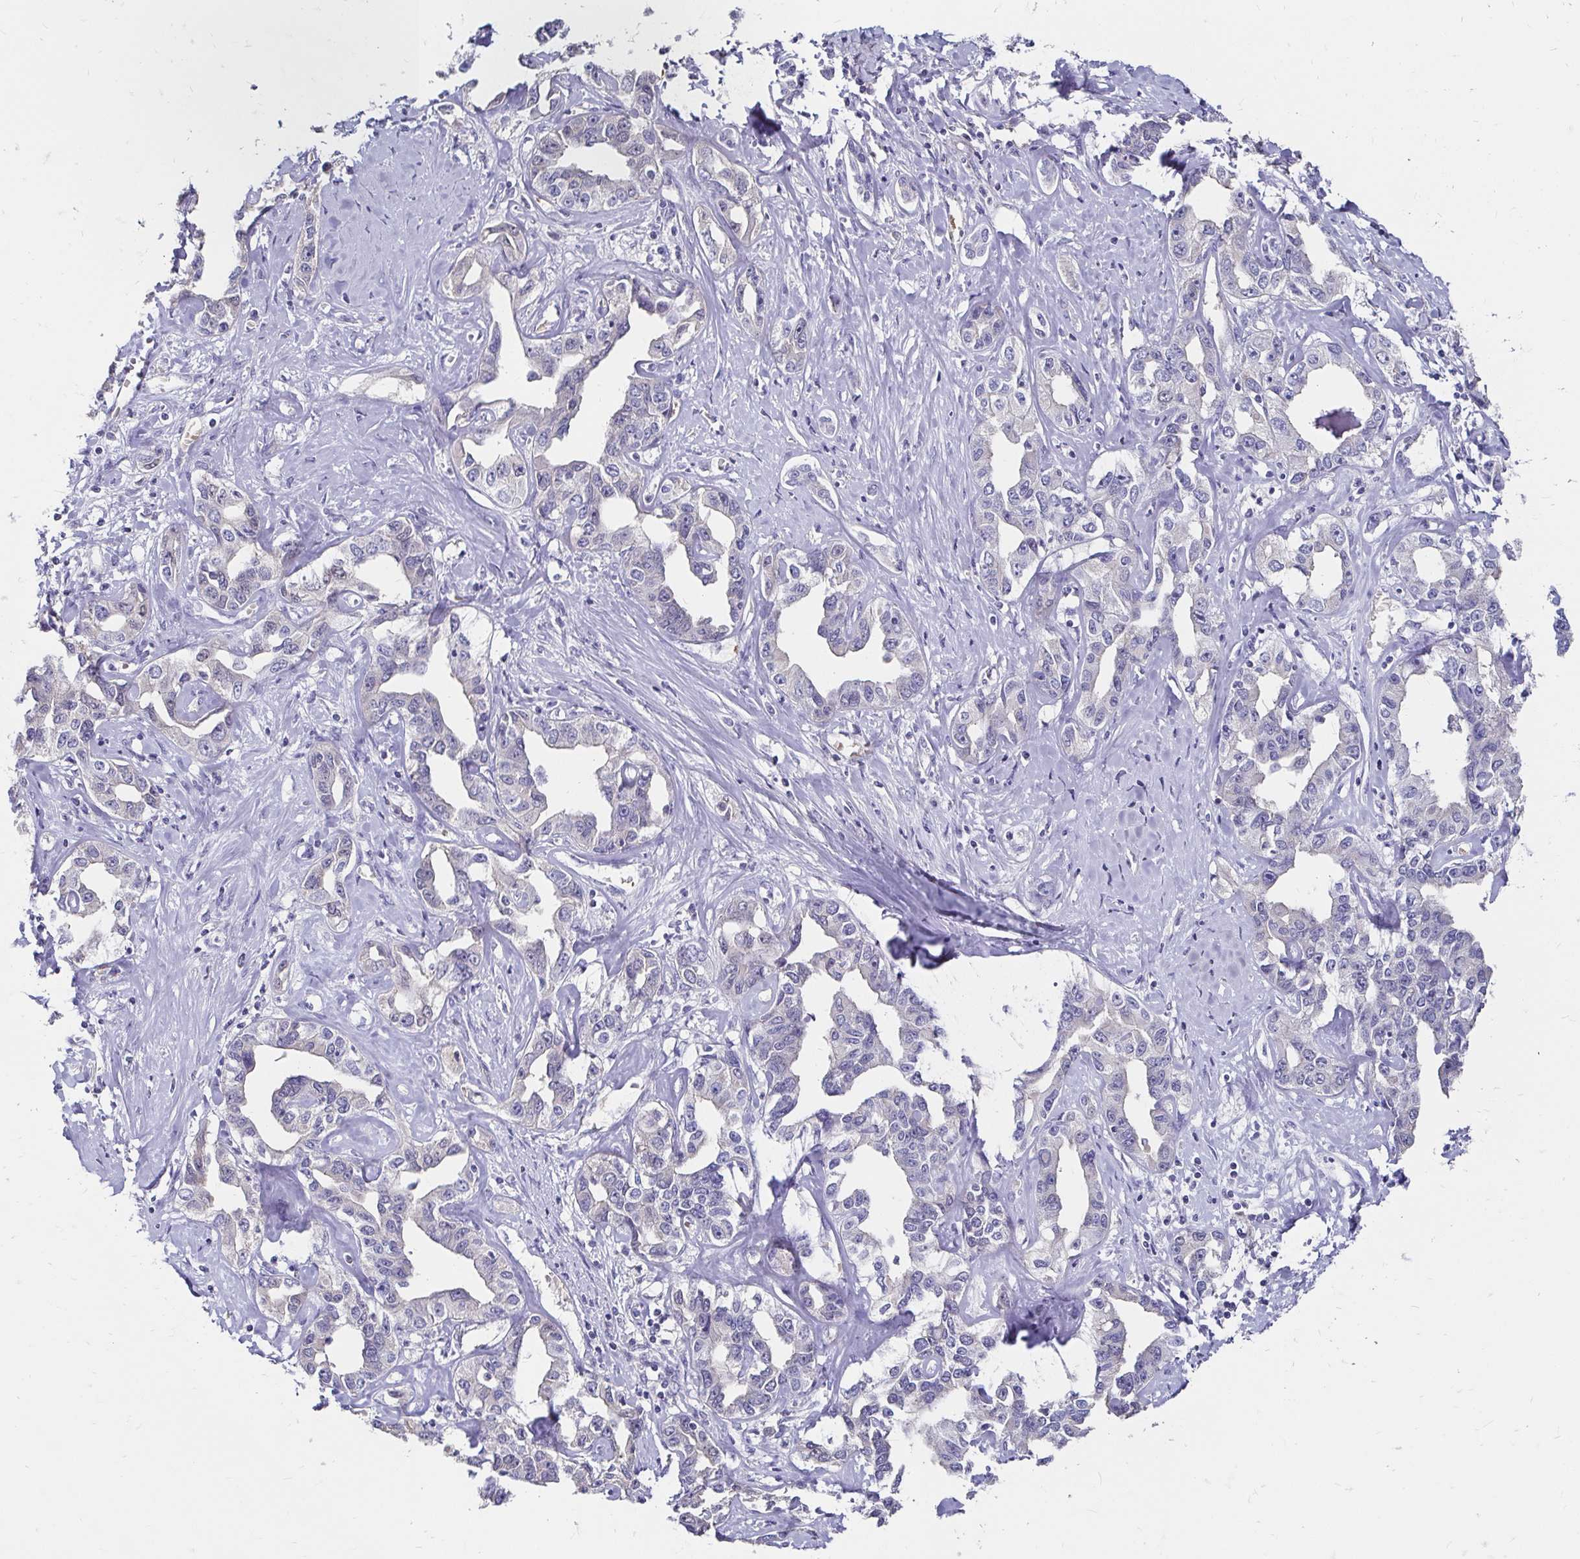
{"staining": {"intensity": "negative", "quantity": "none", "location": "none"}, "tissue": "liver cancer", "cell_type": "Tumor cells", "image_type": "cancer", "snomed": [{"axis": "morphology", "description": "Cholangiocarcinoma"}, {"axis": "topography", "description": "Liver"}], "caption": "Tumor cells show no significant positivity in cholangiocarcinoma (liver).", "gene": "SCG3", "patient": {"sex": "male", "age": 59}}